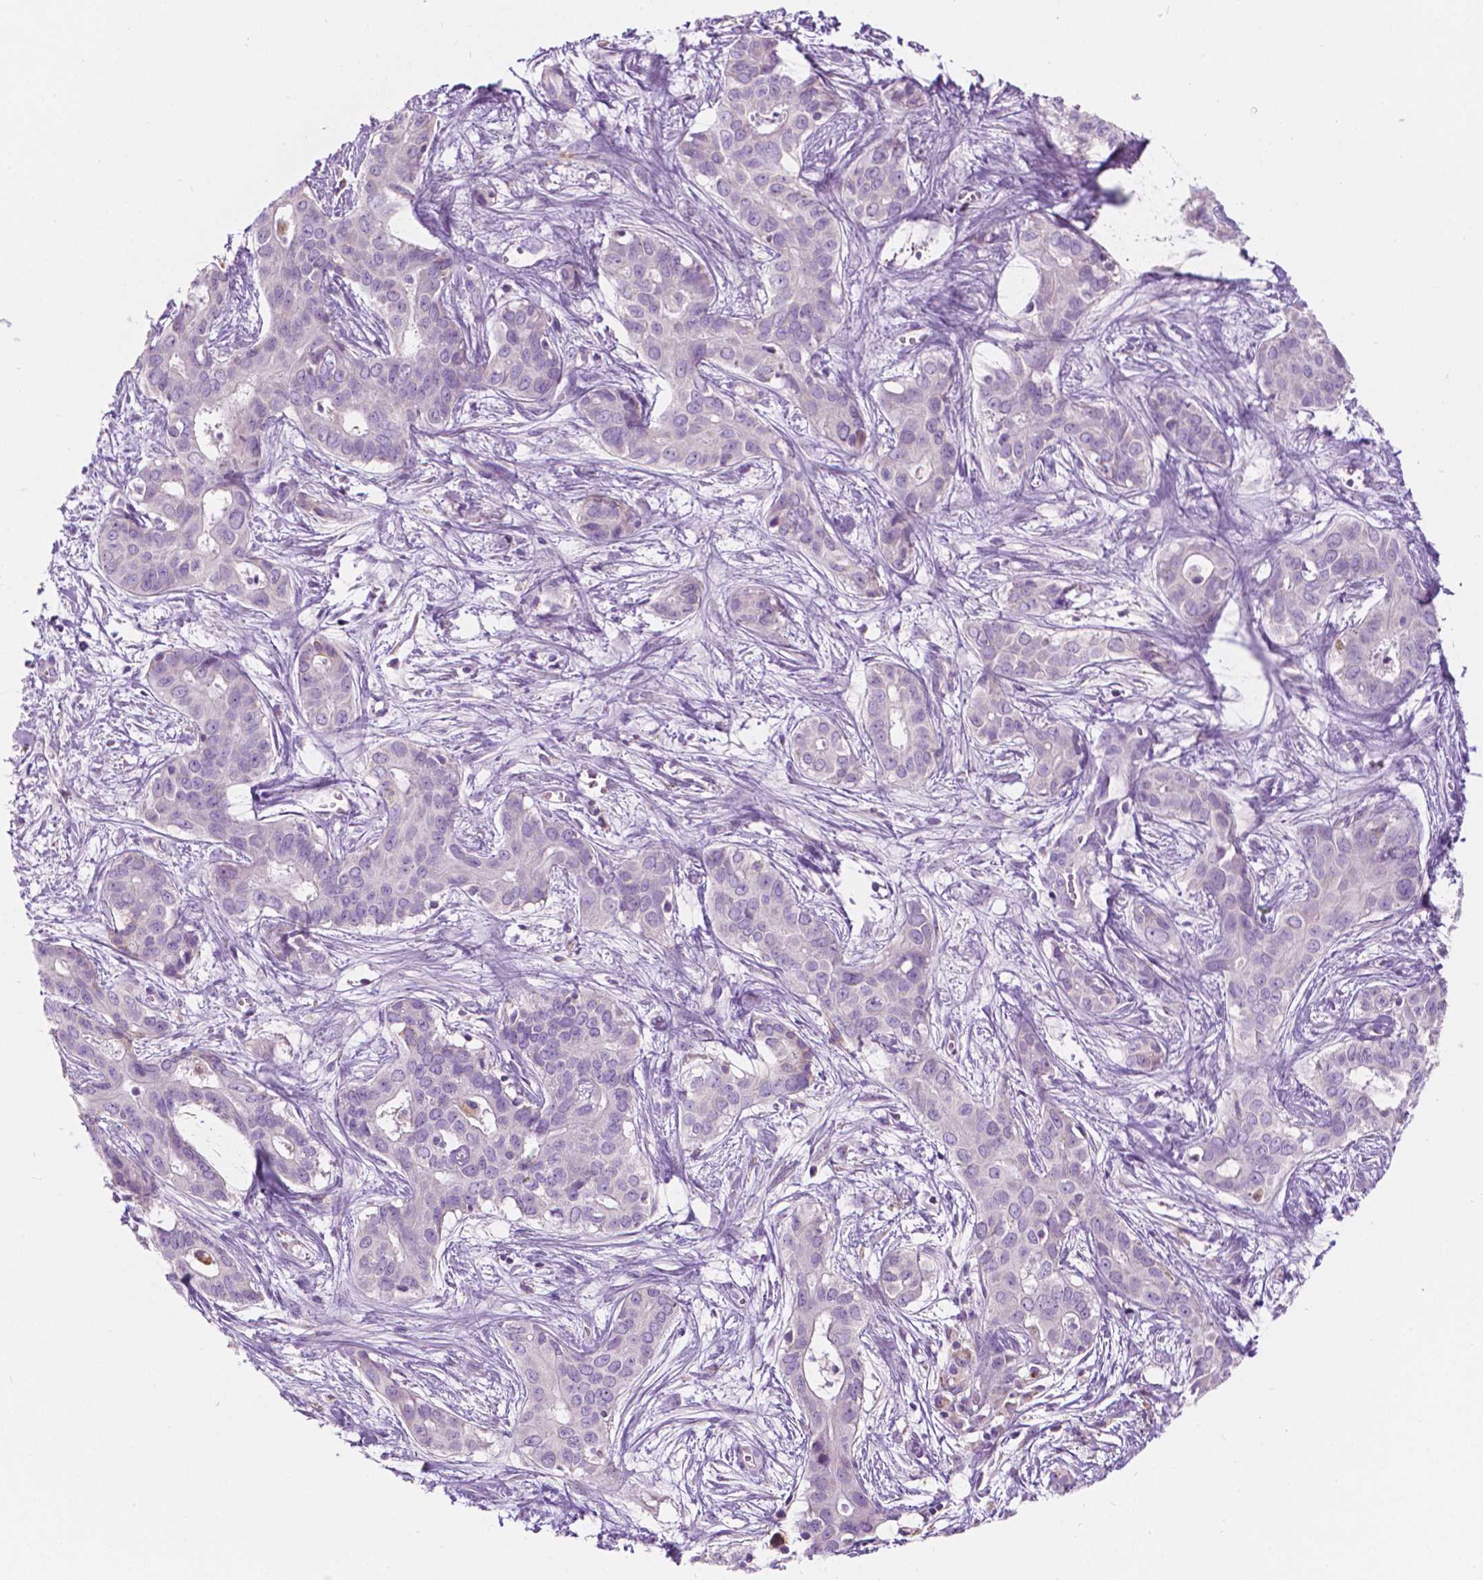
{"staining": {"intensity": "negative", "quantity": "none", "location": "none"}, "tissue": "liver cancer", "cell_type": "Tumor cells", "image_type": "cancer", "snomed": [{"axis": "morphology", "description": "Cholangiocarcinoma"}, {"axis": "topography", "description": "Liver"}], "caption": "DAB immunohistochemical staining of human liver cancer (cholangiocarcinoma) shows no significant expression in tumor cells. Brightfield microscopy of immunohistochemistry stained with DAB (3,3'-diaminobenzidine) (brown) and hematoxylin (blue), captured at high magnification.", "gene": "NOS1AP", "patient": {"sex": "female", "age": 65}}